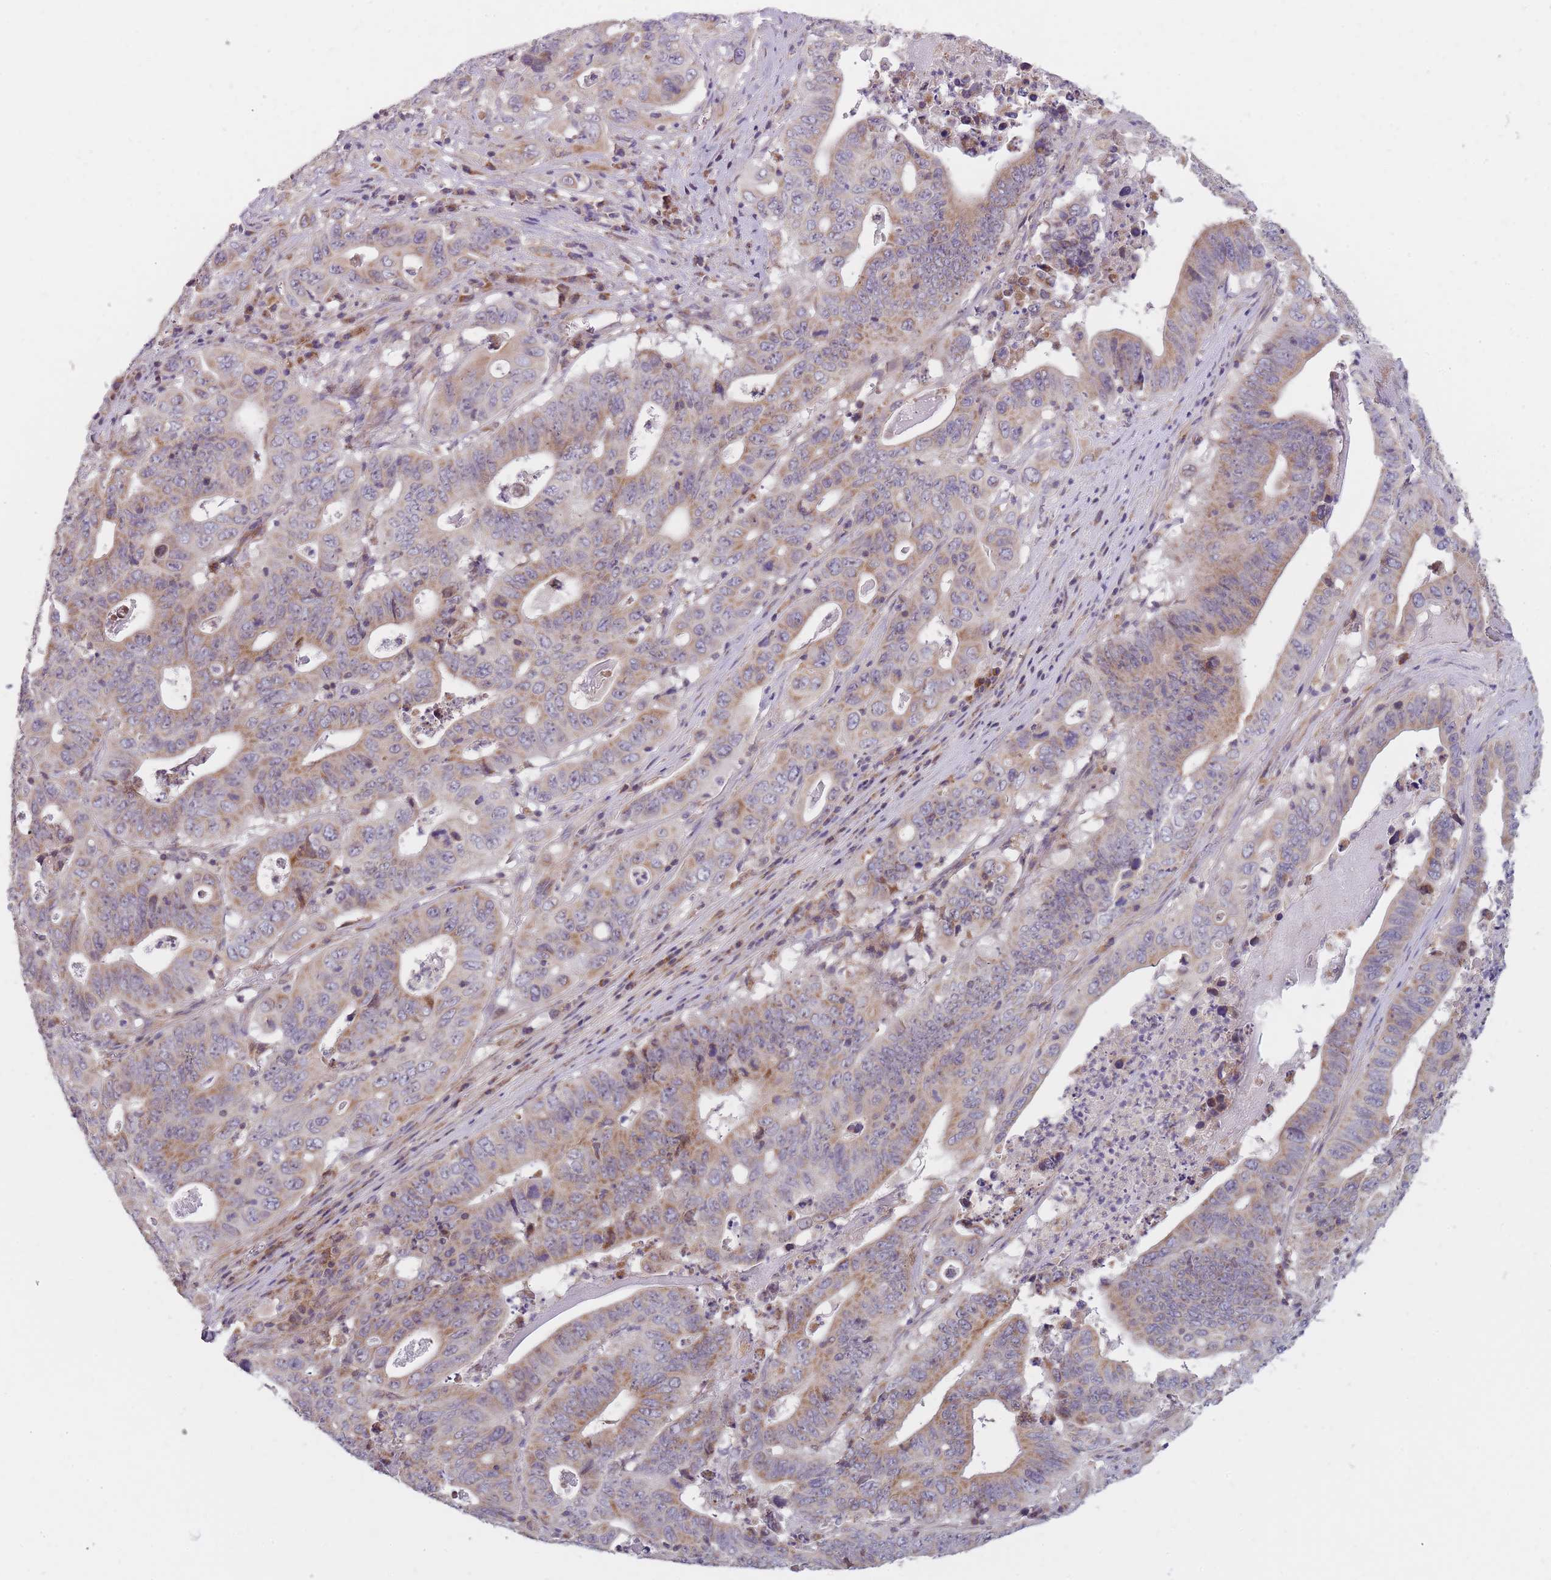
{"staining": {"intensity": "moderate", "quantity": ">75%", "location": "cytoplasmic/membranous"}, "tissue": "lung cancer", "cell_type": "Tumor cells", "image_type": "cancer", "snomed": [{"axis": "morphology", "description": "Adenocarcinoma, NOS"}, {"axis": "topography", "description": "Lung"}], "caption": "Tumor cells show medium levels of moderate cytoplasmic/membranous staining in approximately >75% of cells in human lung adenocarcinoma.", "gene": "NDUFA9", "patient": {"sex": "female", "age": 60}}